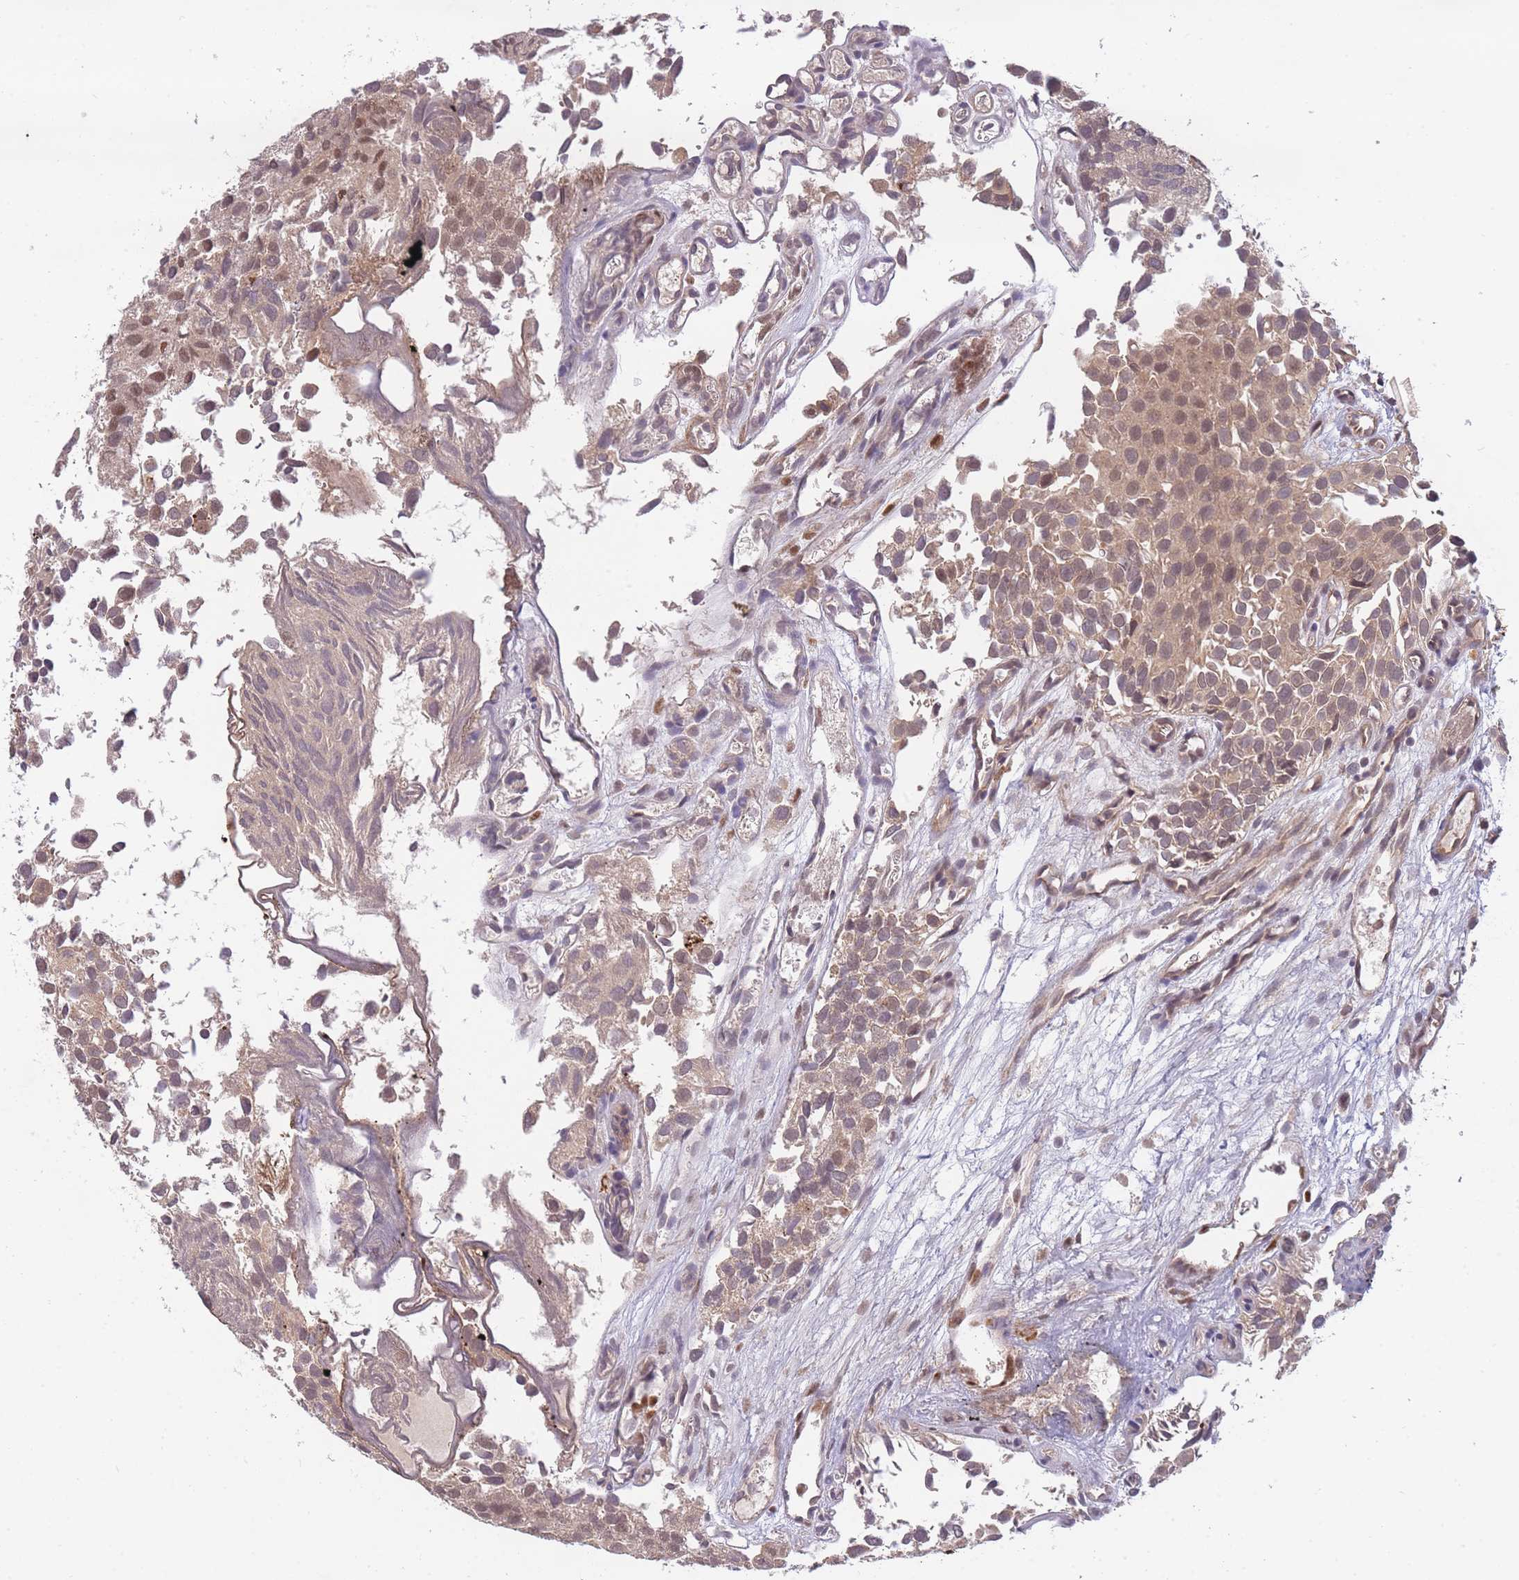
{"staining": {"intensity": "moderate", "quantity": ">75%", "location": "nuclear"}, "tissue": "urothelial cancer", "cell_type": "Tumor cells", "image_type": "cancer", "snomed": [{"axis": "morphology", "description": "Urothelial carcinoma, Low grade"}, {"axis": "topography", "description": "Urinary bladder"}], "caption": "An immunohistochemistry (IHC) image of tumor tissue is shown. Protein staining in brown highlights moderate nuclear positivity in urothelial cancer within tumor cells. (Stains: DAB (3,3'-diaminobenzidine) in brown, nuclei in blue, Microscopy: brightfield microscopy at high magnification).", "gene": "SMC6", "patient": {"sex": "male", "age": 88}}